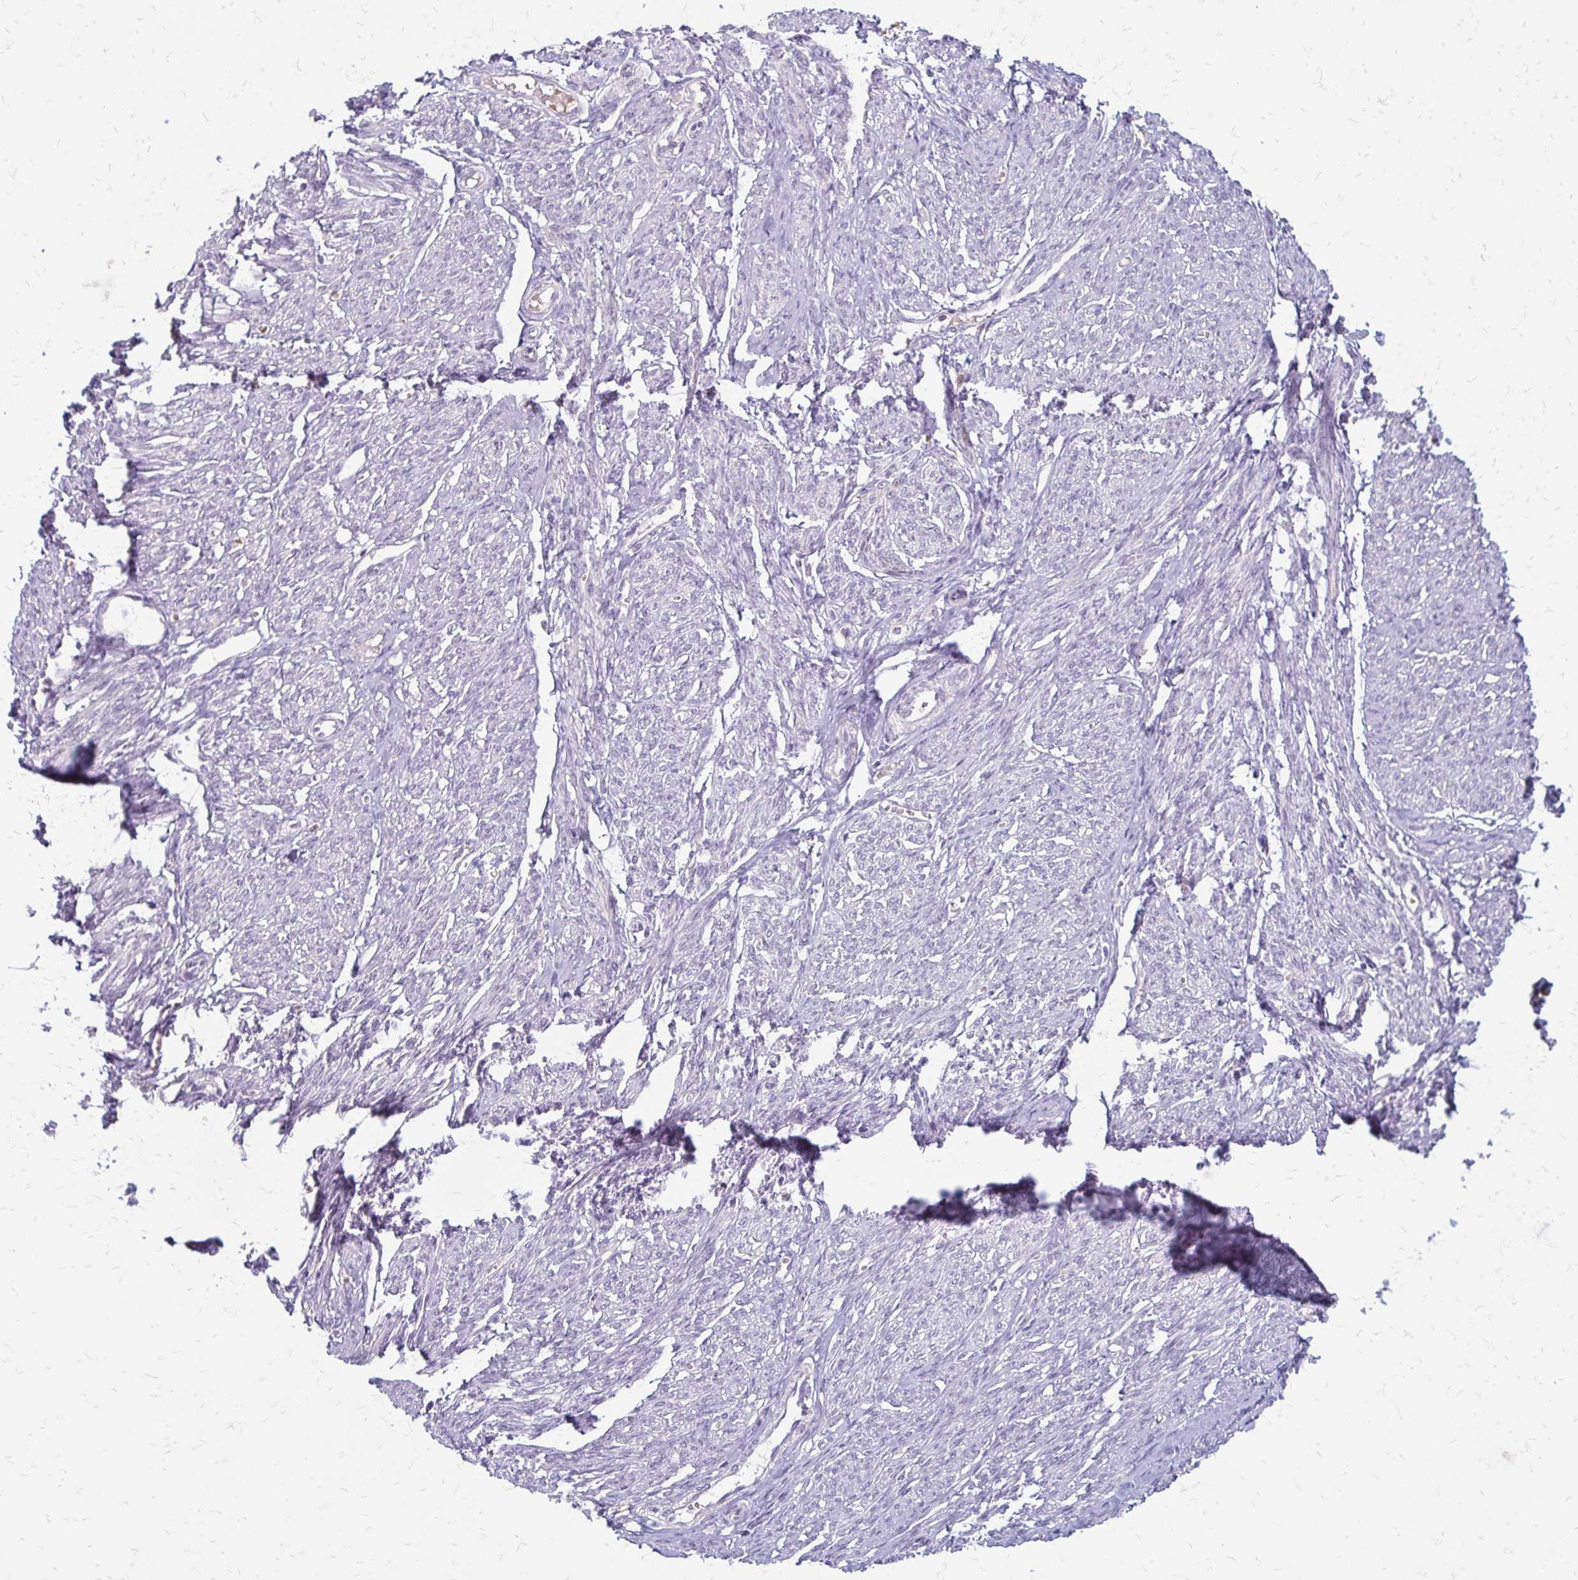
{"staining": {"intensity": "negative", "quantity": "none", "location": "none"}, "tissue": "smooth muscle", "cell_type": "Smooth muscle cells", "image_type": "normal", "snomed": [{"axis": "morphology", "description": "Normal tissue, NOS"}, {"axis": "topography", "description": "Smooth muscle"}], "caption": "A micrograph of smooth muscle stained for a protein shows no brown staining in smooth muscle cells. (DAB (3,3'-diaminobenzidine) immunohistochemistry (IHC), high magnification).", "gene": "EED", "patient": {"sex": "female", "age": 65}}